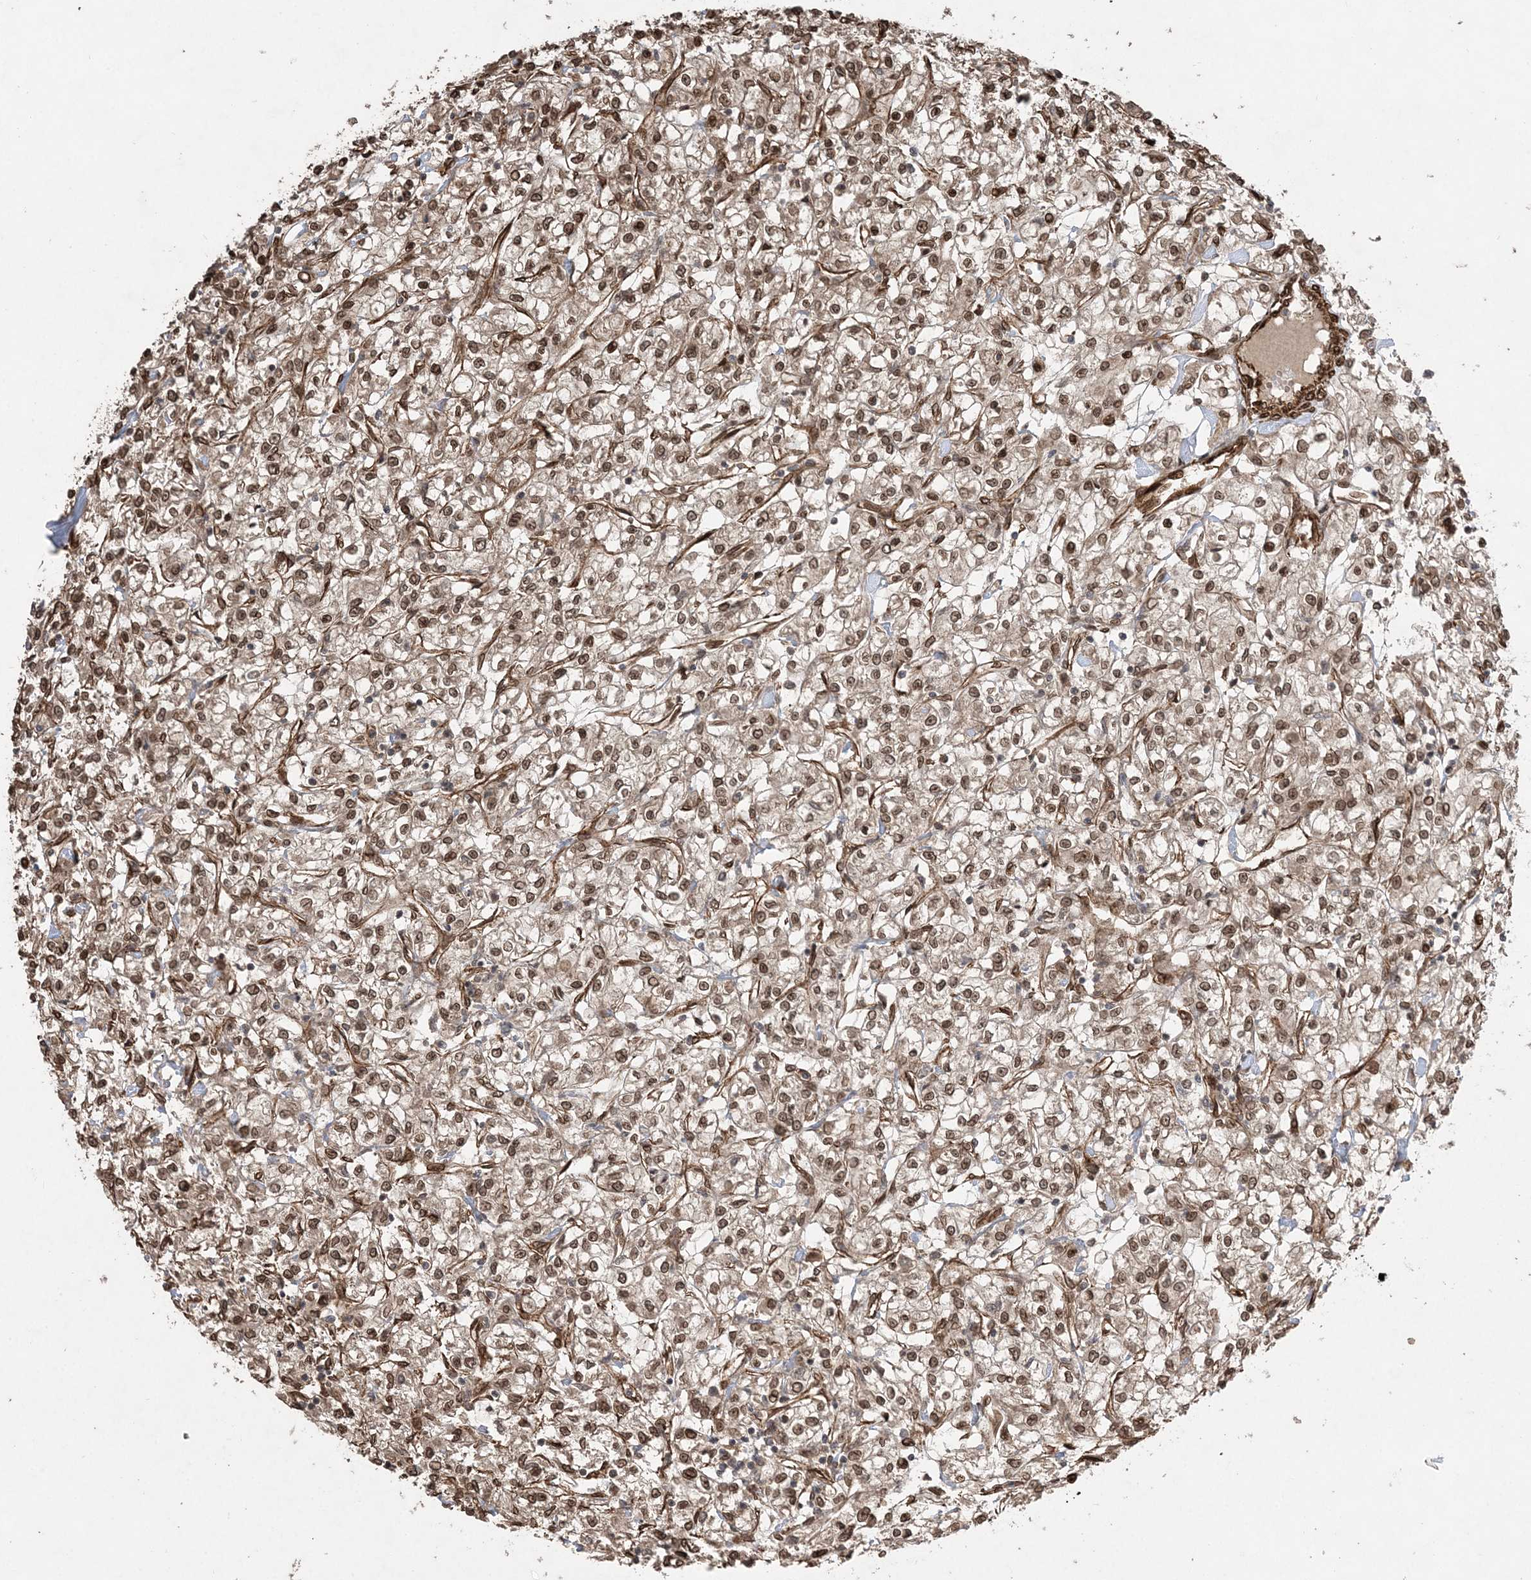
{"staining": {"intensity": "moderate", "quantity": ">75%", "location": "cytoplasmic/membranous,nuclear"}, "tissue": "renal cancer", "cell_type": "Tumor cells", "image_type": "cancer", "snomed": [{"axis": "morphology", "description": "Adenocarcinoma, NOS"}, {"axis": "topography", "description": "Kidney"}], "caption": "Immunohistochemical staining of renal cancer shows medium levels of moderate cytoplasmic/membranous and nuclear protein staining in about >75% of tumor cells.", "gene": "ETAA1", "patient": {"sex": "female", "age": 59}}